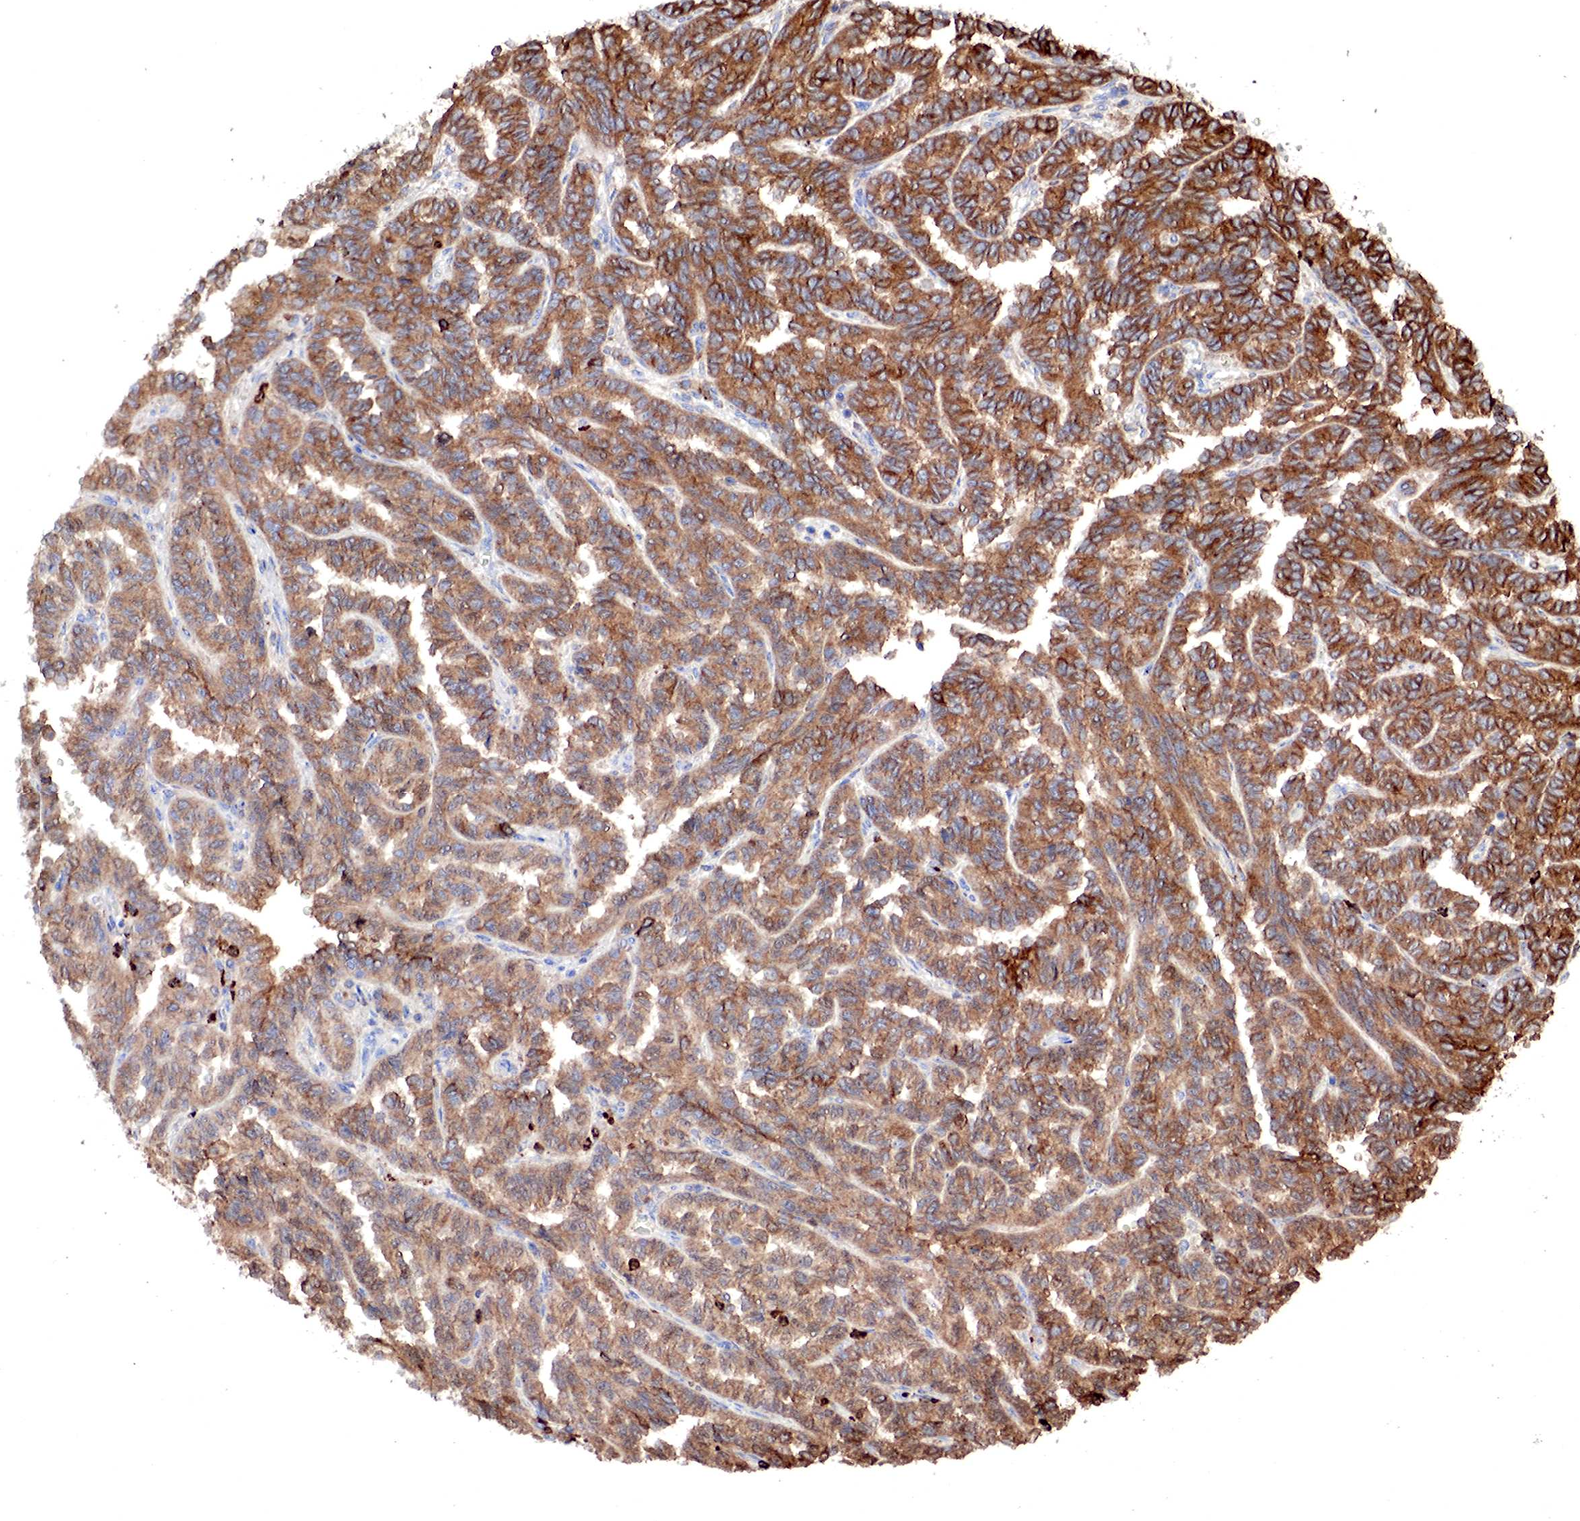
{"staining": {"intensity": "strong", "quantity": ">75%", "location": "cytoplasmic/membranous"}, "tissue": "renal cancer", "cell_type": "Tumor cells", "image_type": "cancer", "snomed": [{"axis": "morphology", "description": "Inflammation, NOS"}, {"axis": "morphology", "description": "Adenocarcinoma, NOS"}, {"axis": "topography", "description": "Kidney"}], "caption": "Human adenocarcinoma (renal) stained with a protein marker shows strong staining in tumor cells.", "gene": "G6PD", "patient": {"sex": "male", "age": 68}}